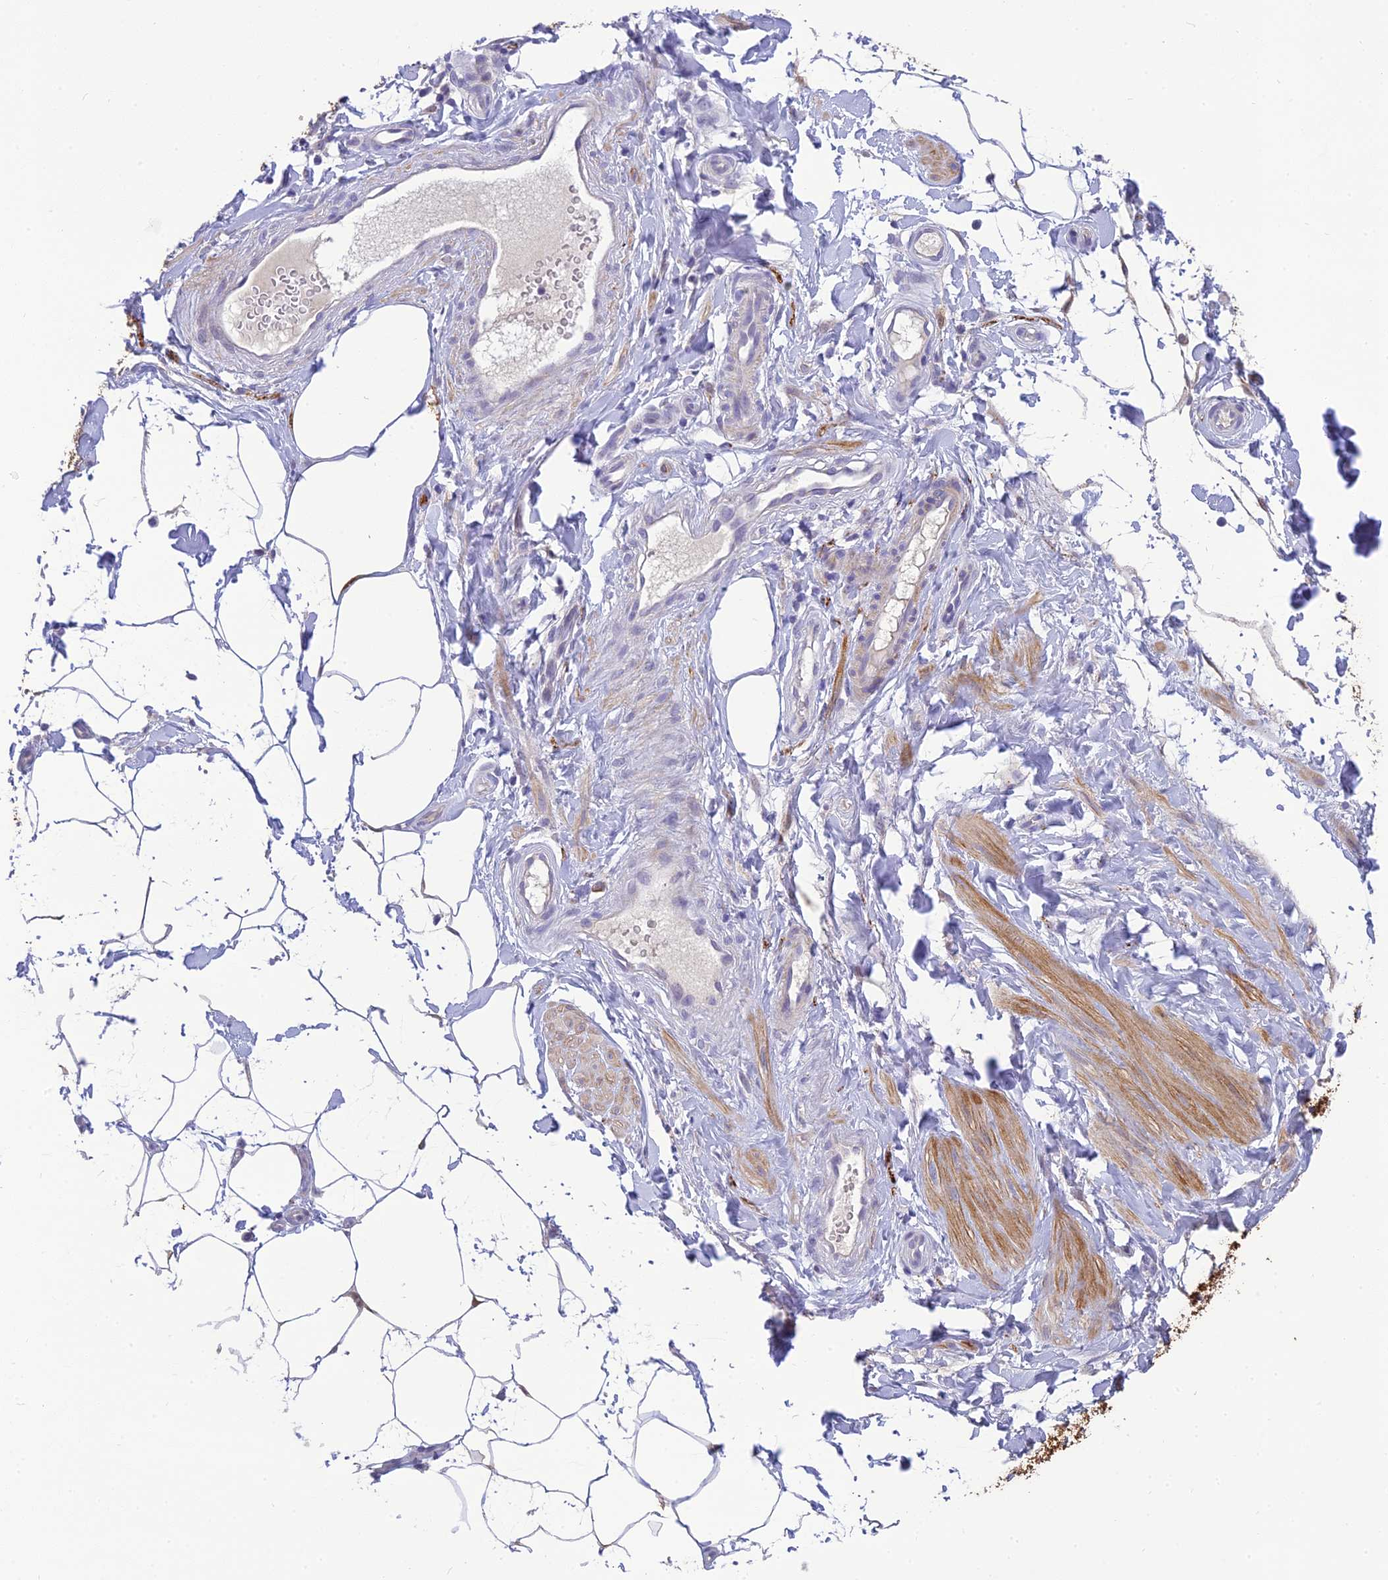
{"staining": {"intensity": "weak", "quantity": "<25%", "location": "nuclear"}, "tissue": "adipose tissue", "cell_type": "Adipocytes", "image_type": "normal", "snomed": [{"axis": "morphology", "description": "Normal tissue, NOS"}, {"axis": "topography", "description": "Soft tissue"}, {"axis": "topography", "description": "Adipose tissue"}, {"axis": "topography", "description": "Vascular tissue"}, {"axis": "topography", "description": "Peripheral nerve tissue"}], "caption": "The image demonstrates no staining of adipocytes in normal adipose tissue.", "gene": "XPO7", "patient": {"sex": "male", "age": 74}}